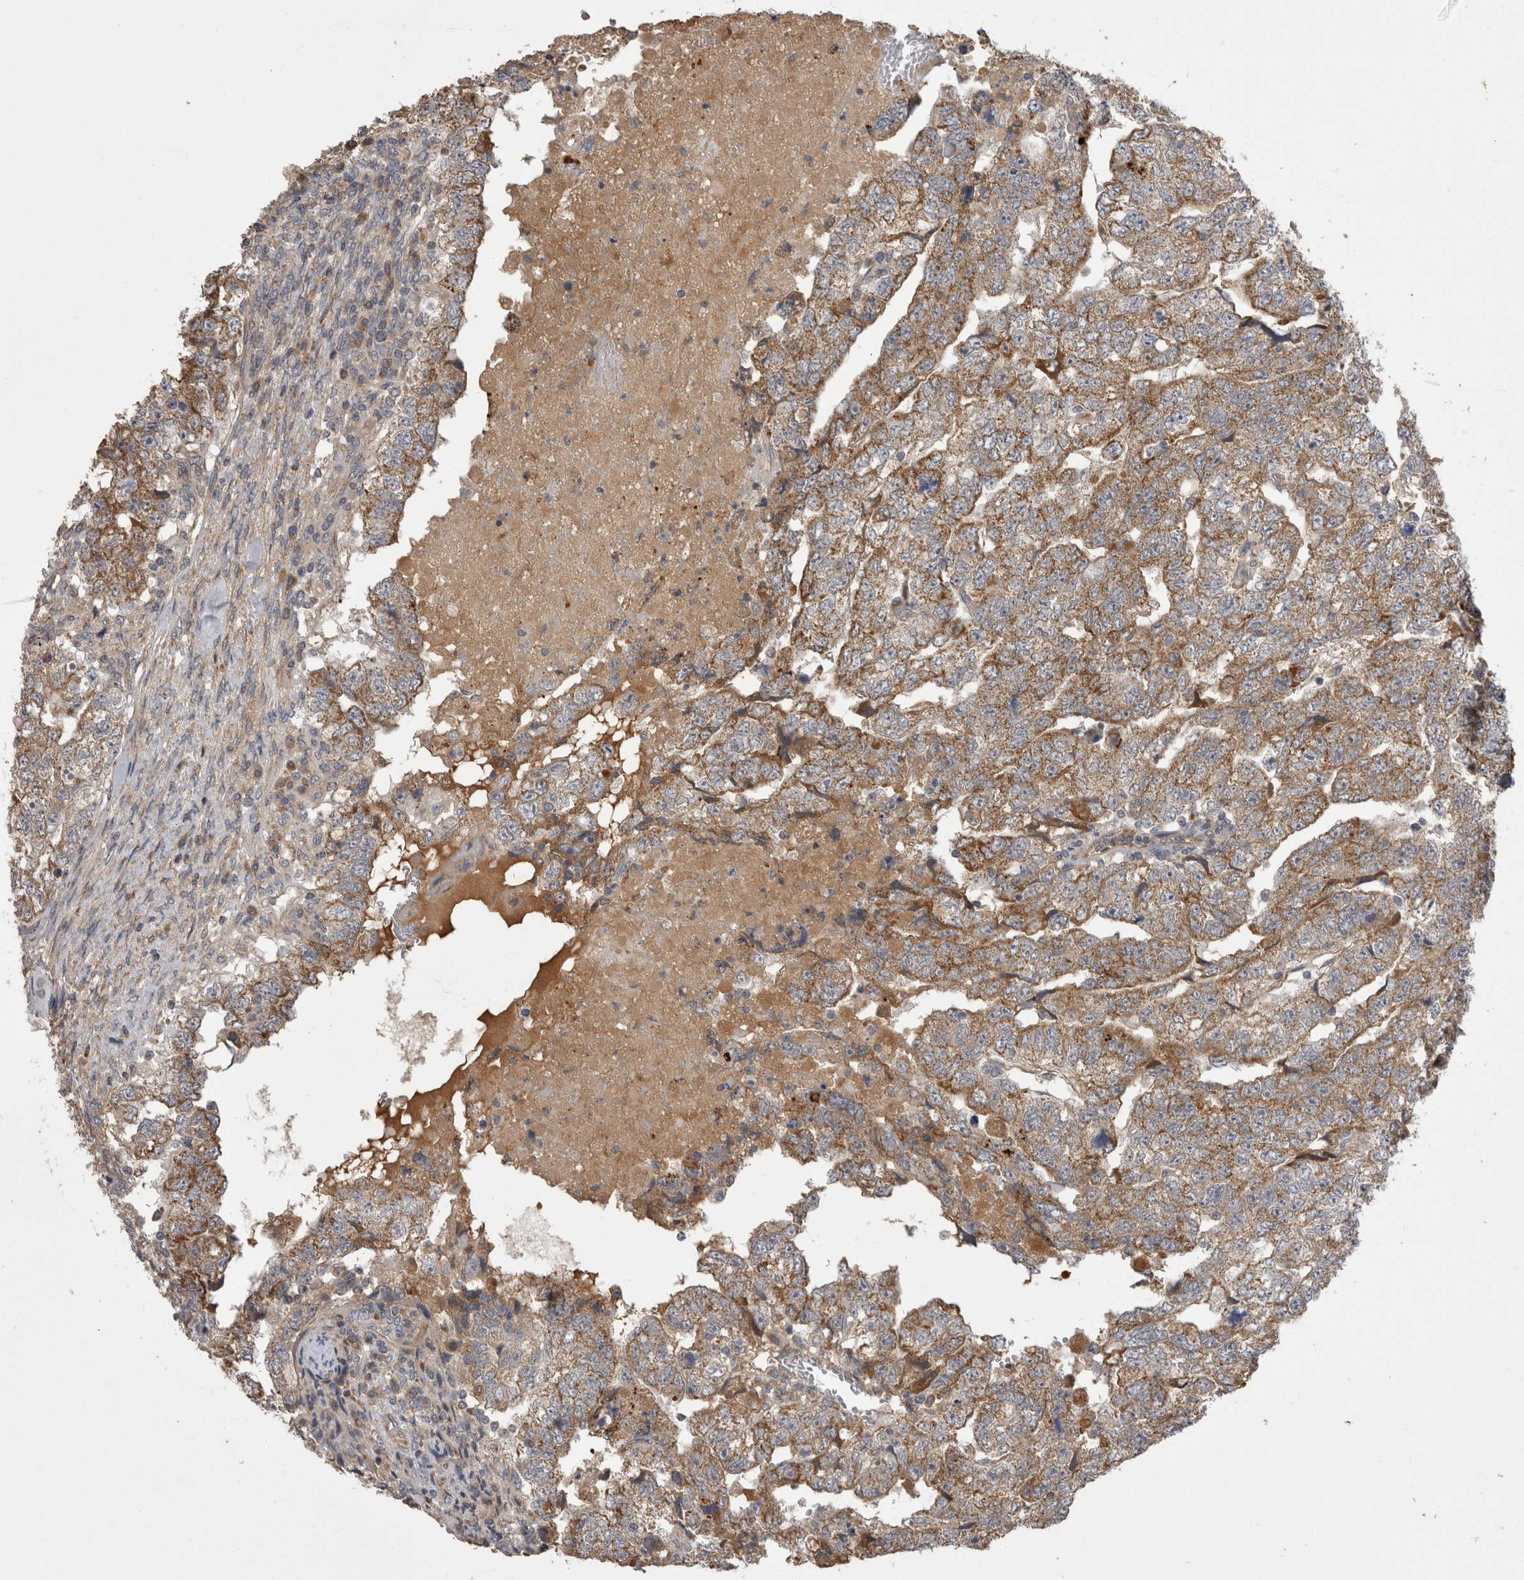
{"staining": {"intensity": "moderate", "quantity": ">75%", "location": "cytoplasmic/membranous"}, "tissue": "testis cancer", "cell_type": "Tumor cells", "image_type": "cancer", "snomed": [{"axis": "morphology", "description": "Carcinoma, Embryonal, NOS"}, {"axis": "topography", "description": "Testis"}], "caption": "Immunohistochemistry (IHC) of human embryonal carcinoma (testis) reveals medium levels of moderate cytoplasmic/membranous staining in approximately >75% of tumor cells.", "gene": "DARS2", "patient": {"sex": "male", "age": 36}}